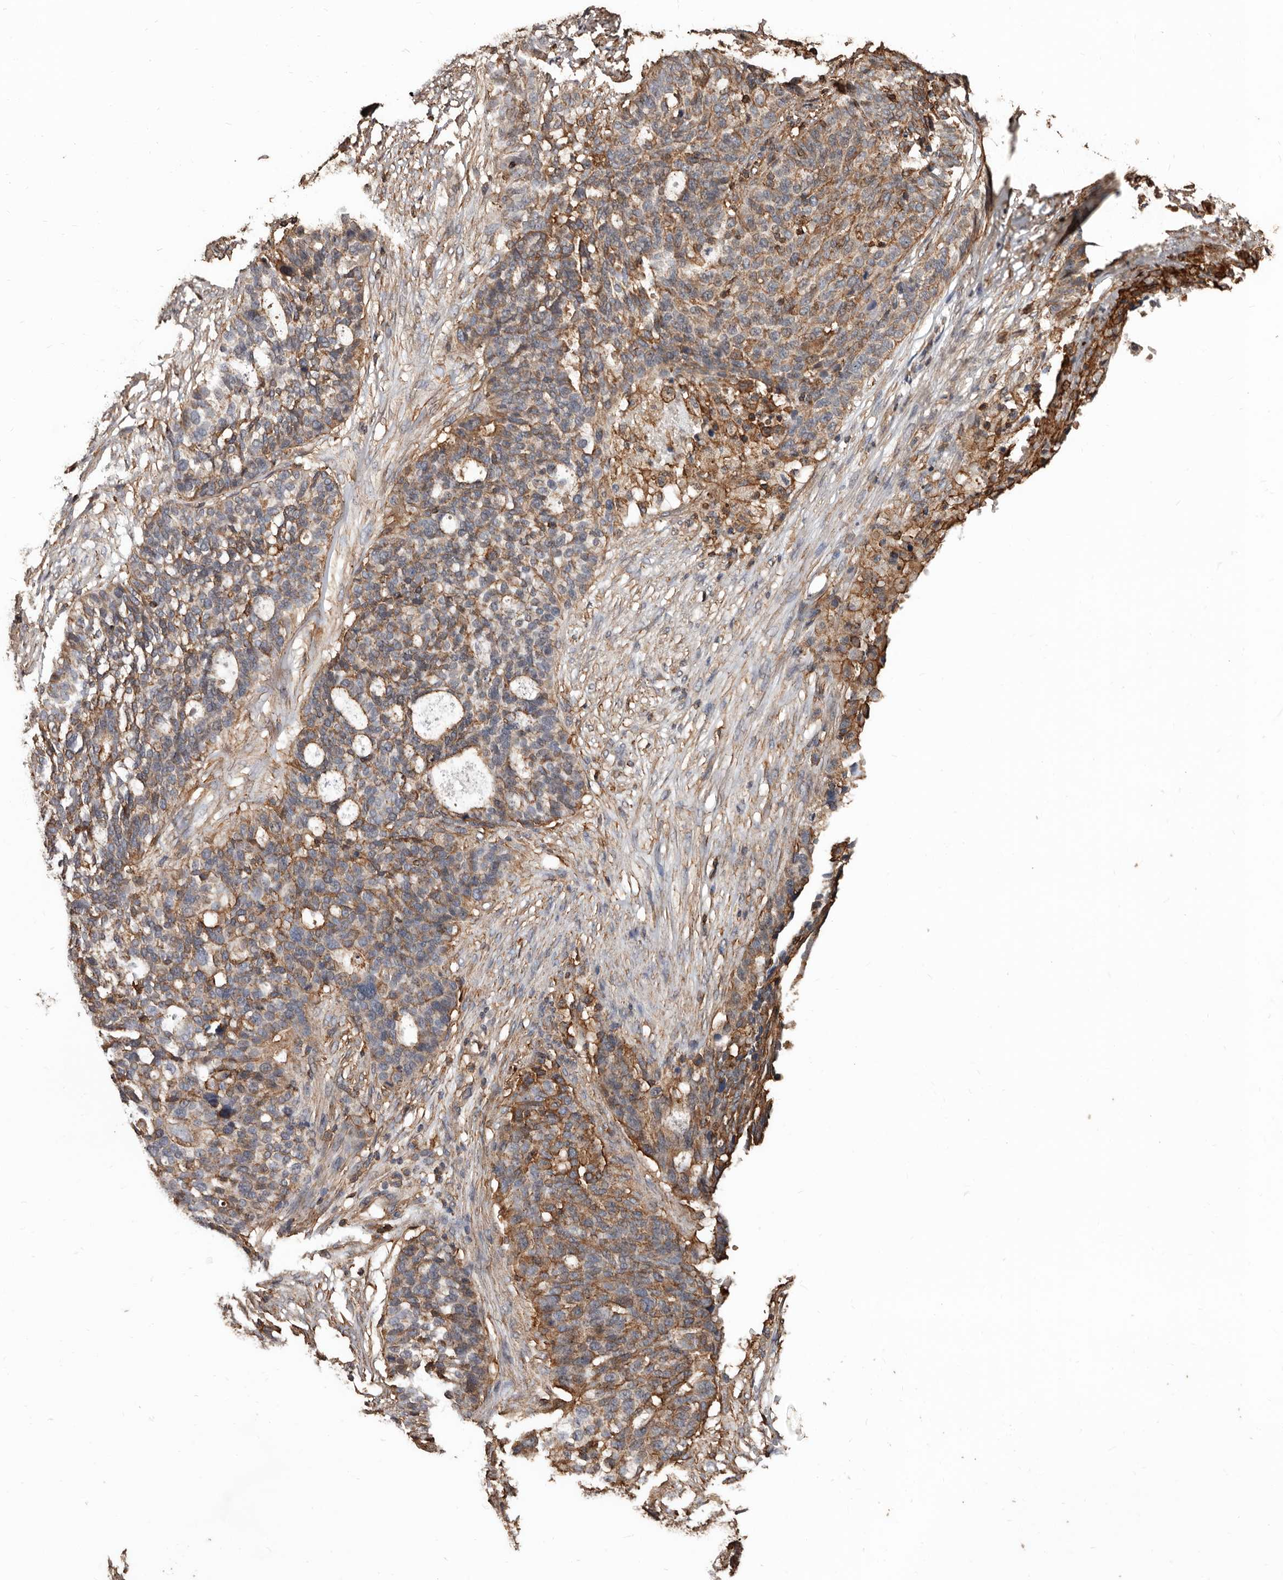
{"staining": {"intensity": "weak", "quantity": ">75%", "location": "cytoplasmic/membranous"}, "tissue": "ovarian cancer", "cell_type": "Tumor cells", "image_type": "cancer", "snomed": [{"axis": "morphology", "description": "Cystadenocarcinoma, serous, NOS"}, {"axis": "topography", "description": "Ovary"}], "caption": "This image demonstrates immunohistochemistry staining of human ovarian cancer (serous cystadenocarcinoma), with low weak cytoplasmic/membranous positivity in about >75% of tumor cells.", "gene": "GSK3A", "patient": {"sex": "female", "age": 59}}